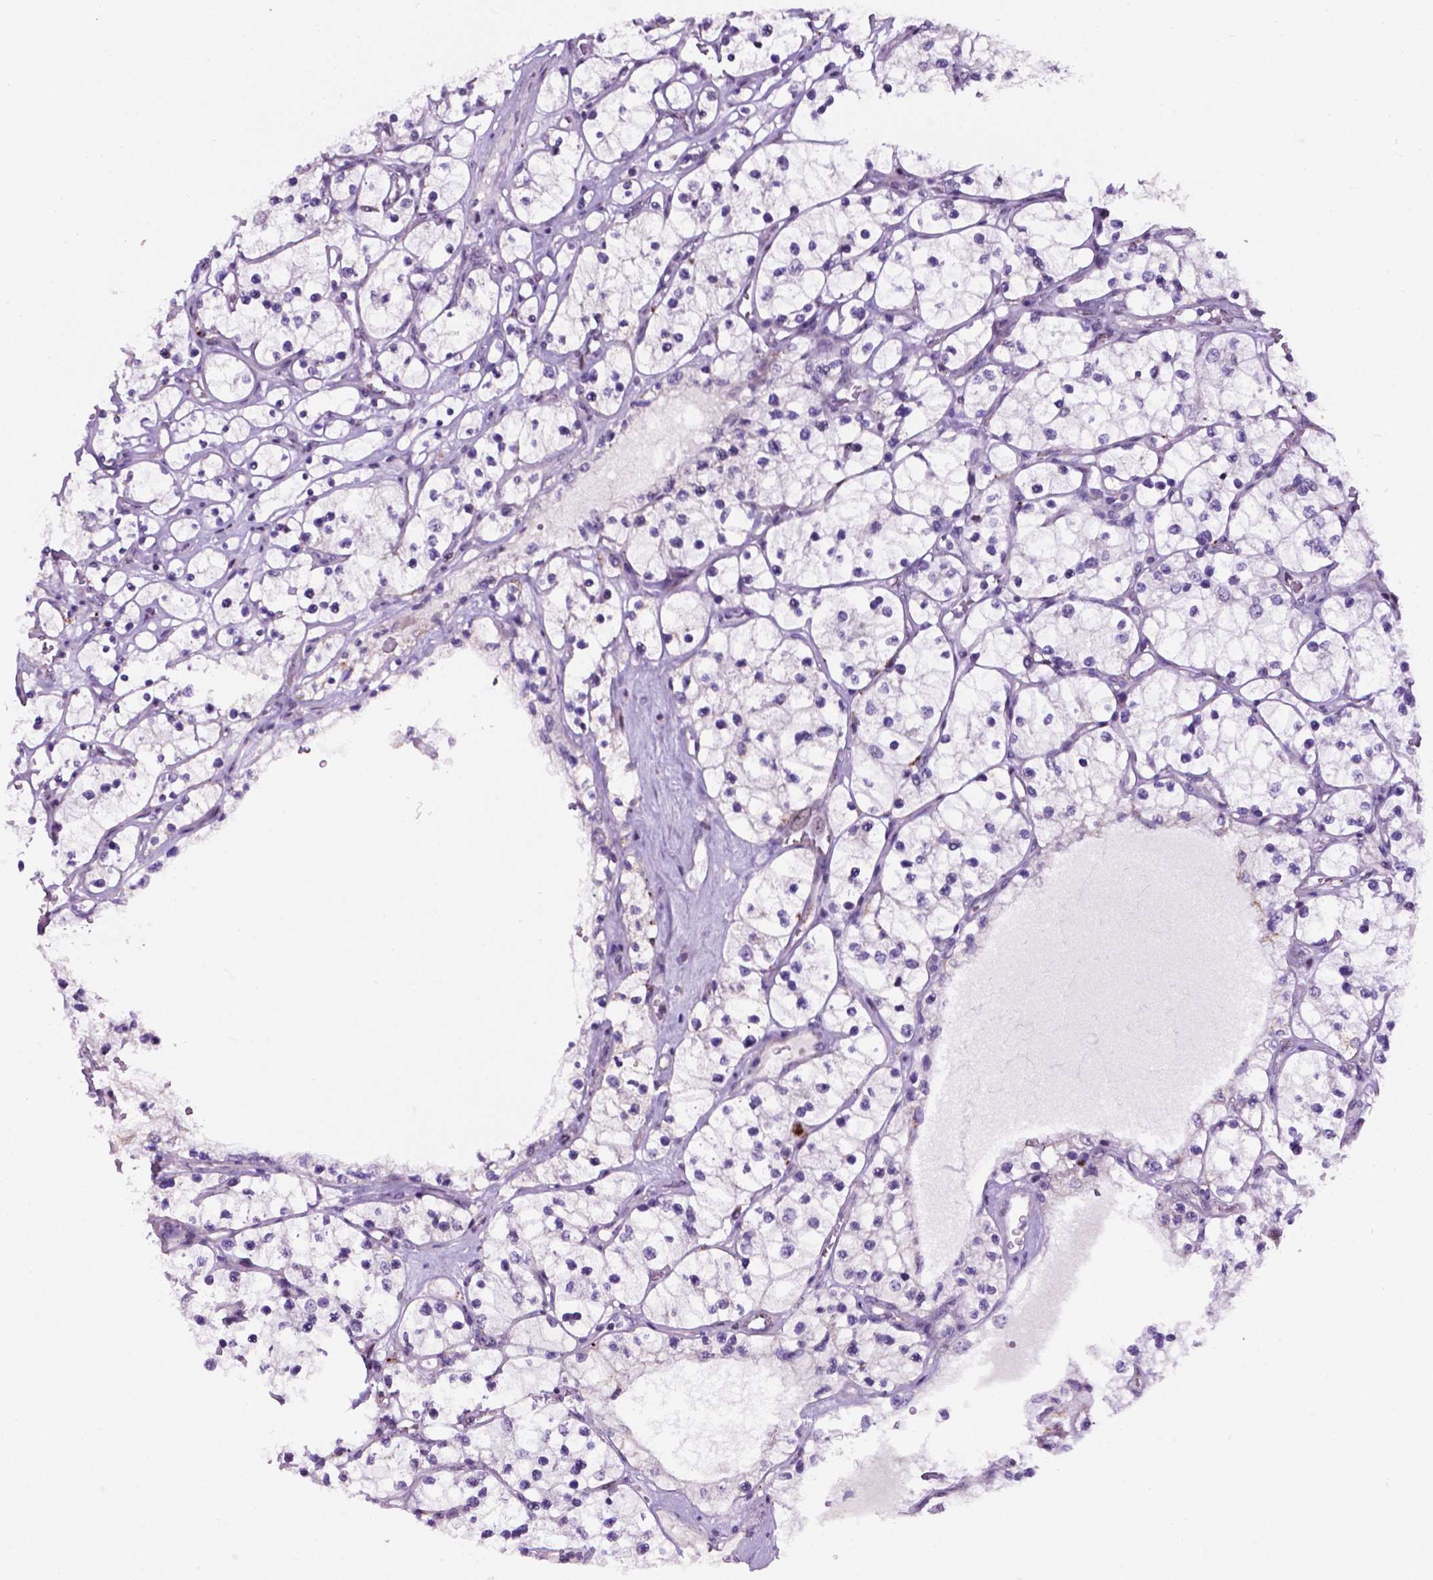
{"staining": {"intensity": "negative", "quantity": "none", "location": "none"}, "tissue": "renal cancer", "cell_type": "Tumor cells", "image_type": "cancer", "snomed": [{"axis": "morphology", "description": "Adenocarcinoma, NOS"}, {"axis": "topography", "description": "Kidney"}], "caption": "IHC micrograph of neoplastic tissue: human renal cancer (adenocarcinoma) stained with DAB (3,3'-diaminobenzidine) demonstrates no significant protein staining in tumor cells.", "gene": "SMAD3", "patient": {"sex": "female", "age": 69}}